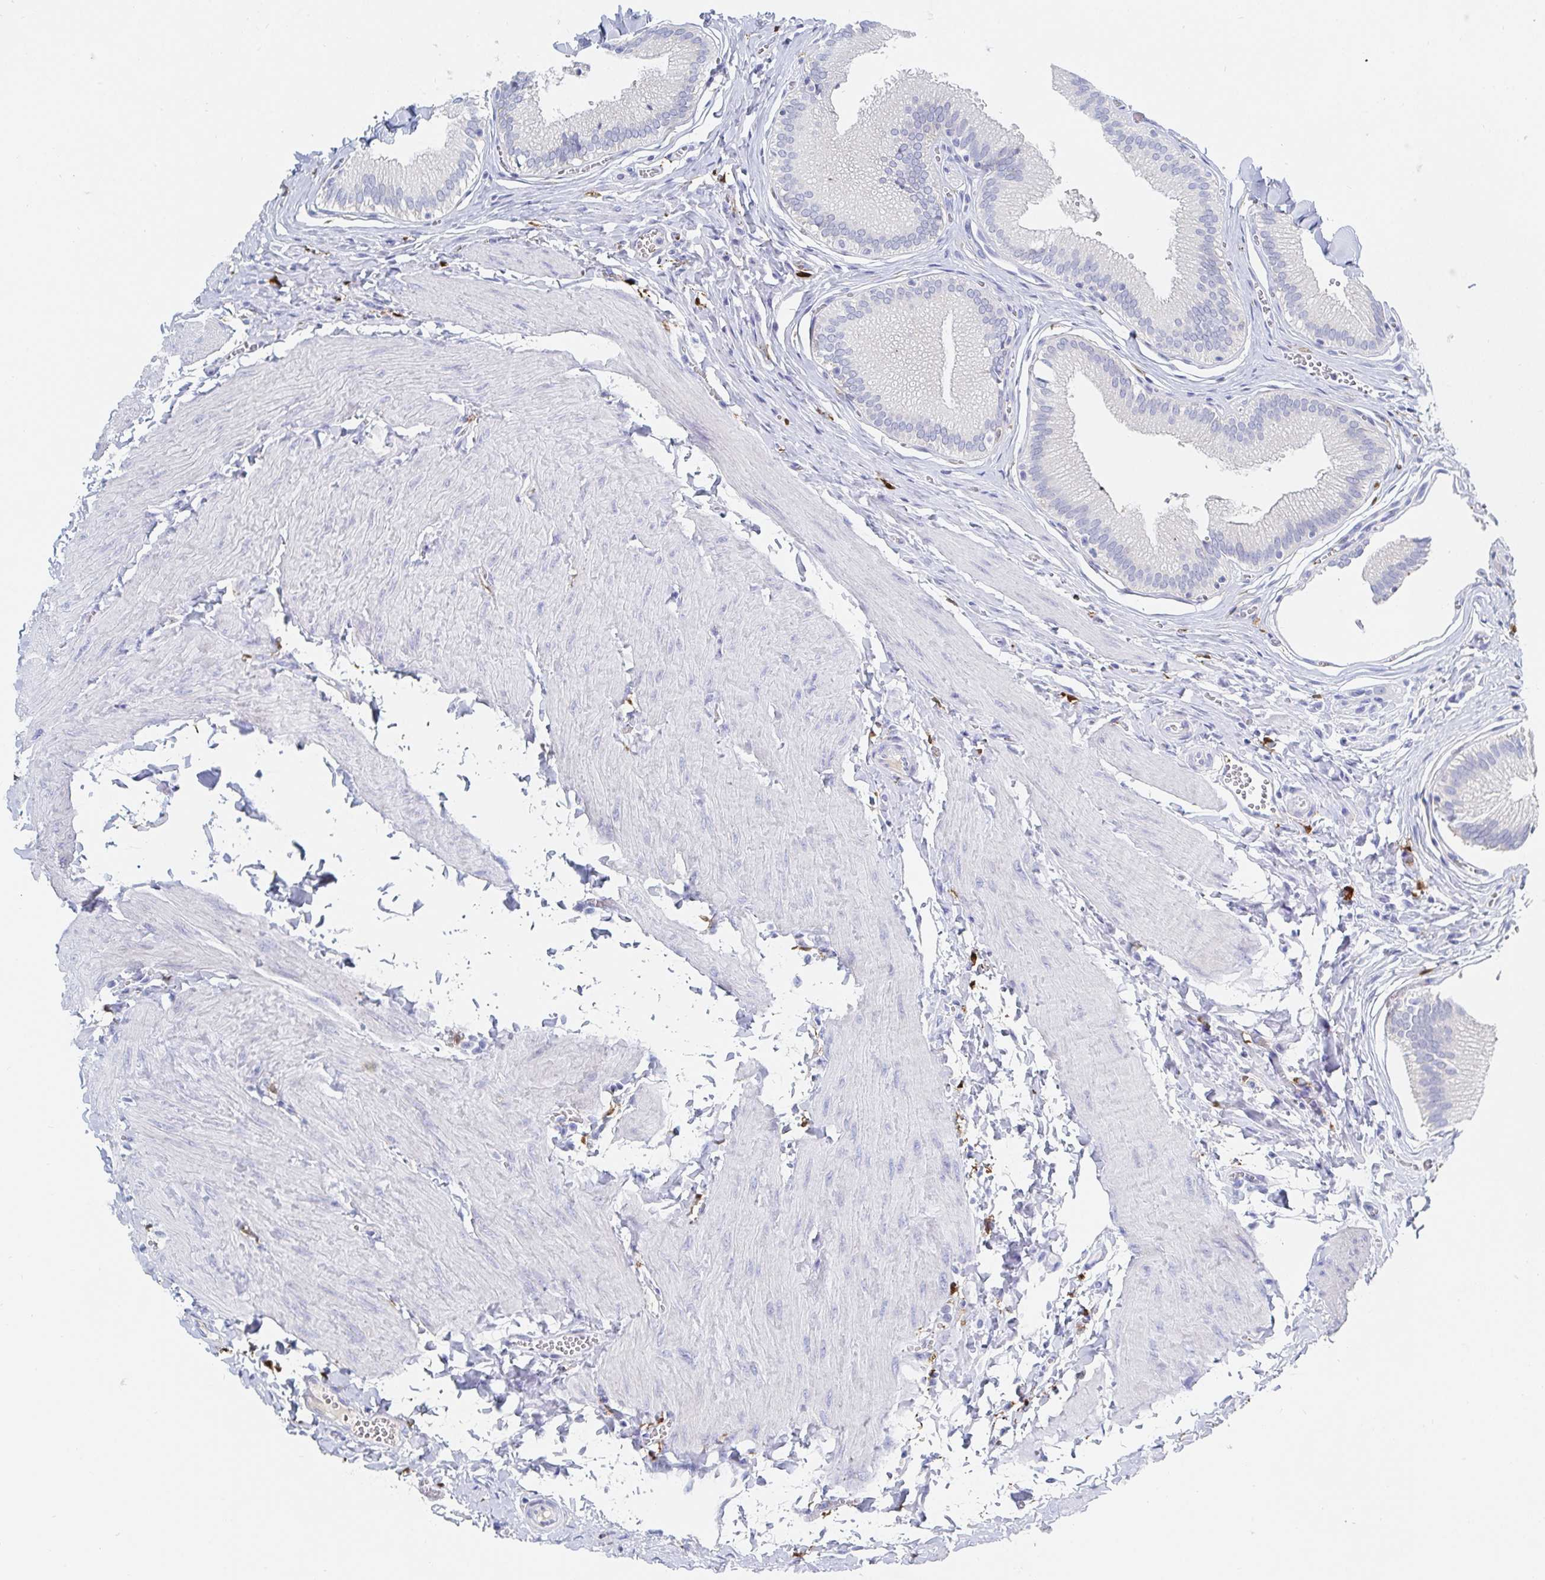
{"staining": {"intensity": "negative", "quantity": "none", "location": "none"}, "tissue": "gallbladder", "cell_type": "Glandular cells", "image_type": "normal", "snomed": [{"axis": "morphology", "description": "Normal tissue, NOS"}, {"axis": "topography", "description": "Gallbladder"}, {"axis": "topography", "description": "Peripheral nerve tissue"}], "caption": "IHC photomicrograph of unremarkable gallbladder: gallbladder stained with DAB (3,3'-diaminobenzidine) reveals no significant protein staining in glandular cells.", "gene": "OR2A1", "patient": {"sex": "male", "age": 17}}